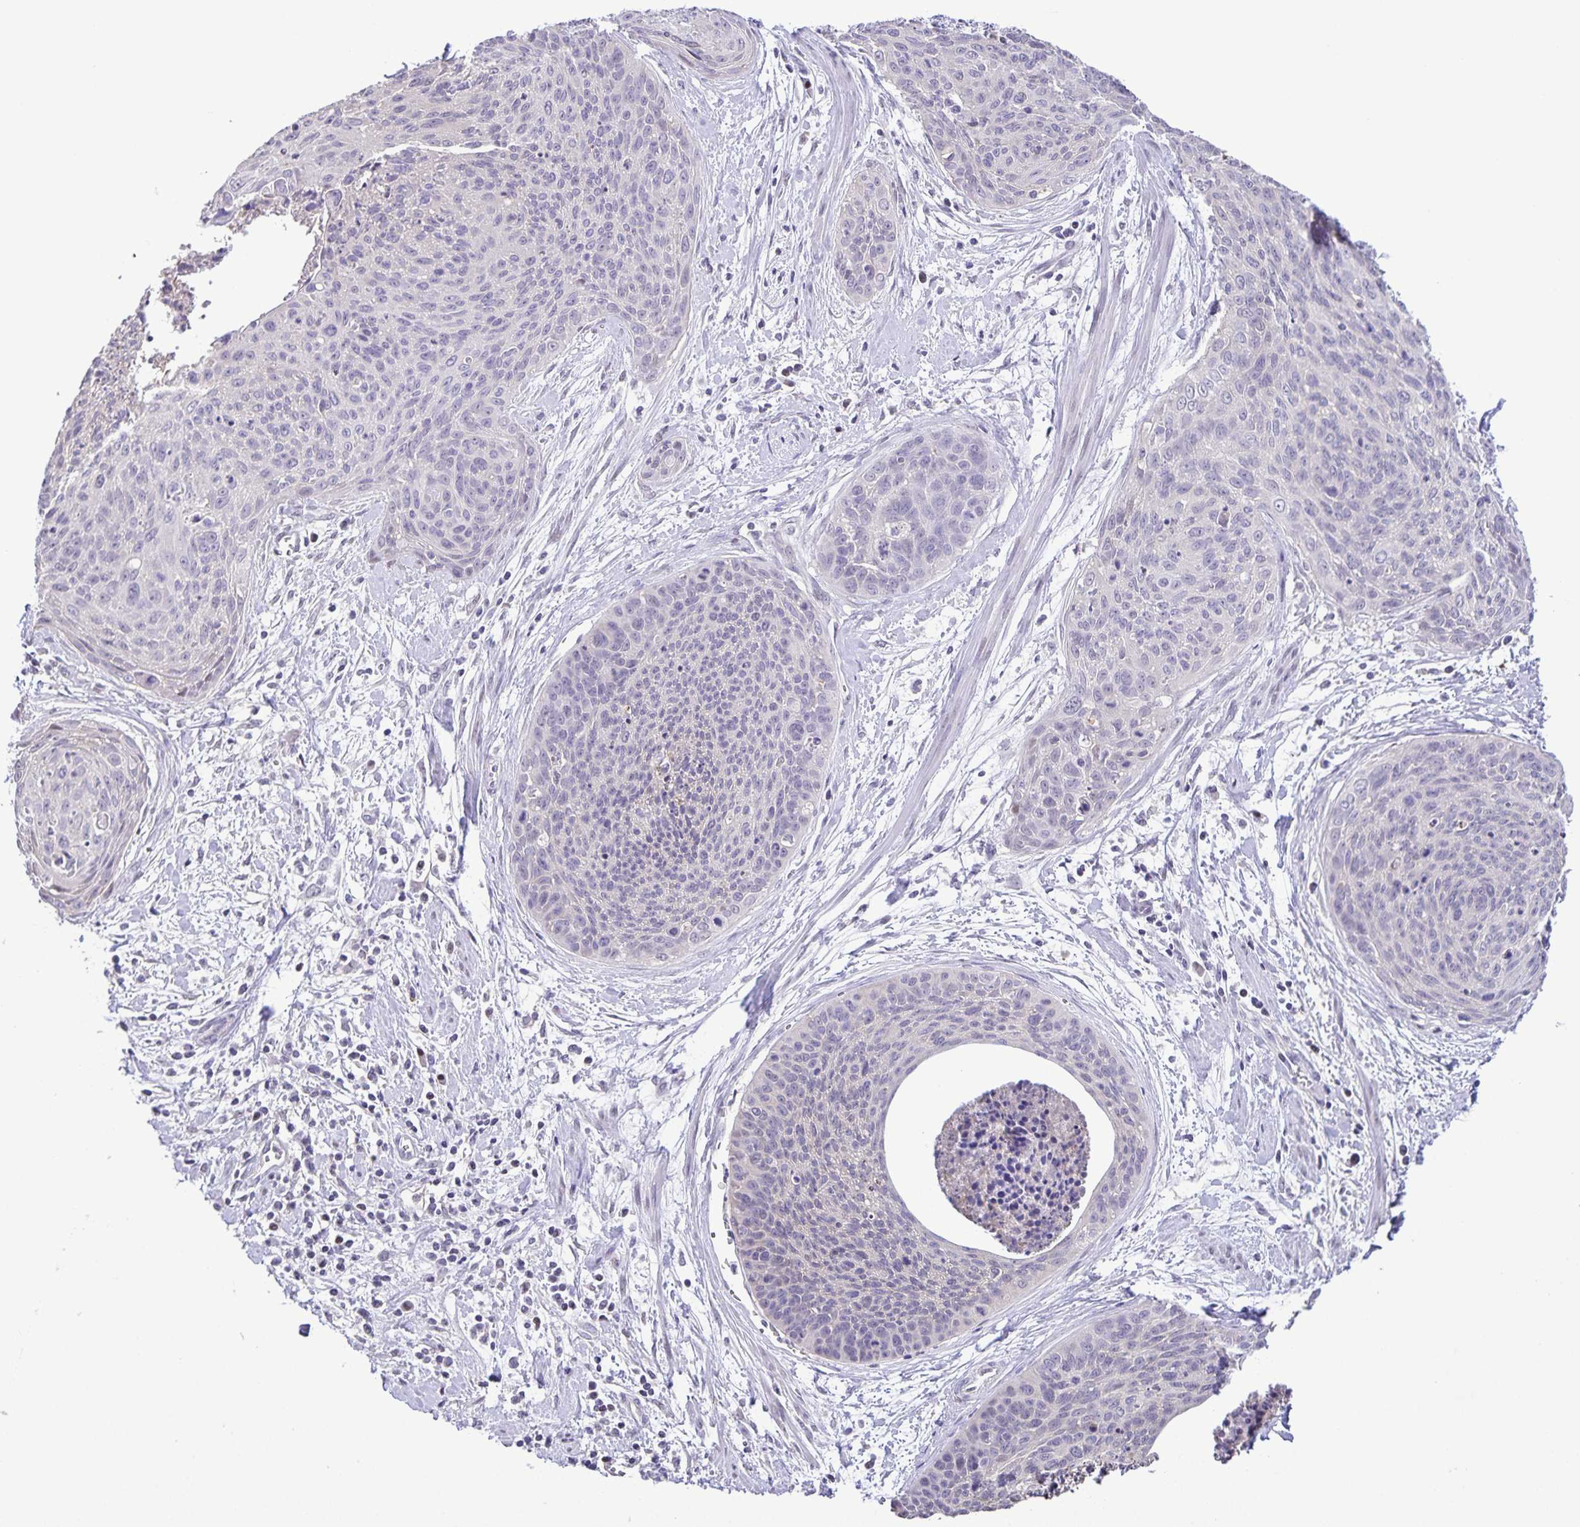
{"staining": {"intensity": "negative", "quantity": "none", "location": "none"}, "tissue": "cervical cancer", "cell_type": "Tumor cells", "image_type": "cancer", "snomed": [{"axis": "morphology", "description": "Squamous cell carcinoma, NOS"}, {"axis": "topography", "description": "Cervix"}], "caption": "Human squamous cell carcinoma (cervical) stained for a protein using IHC shows no expression in tumor cells.", "gene": "ONECUT2", "patient": {"sex": "female", "age": 55}}